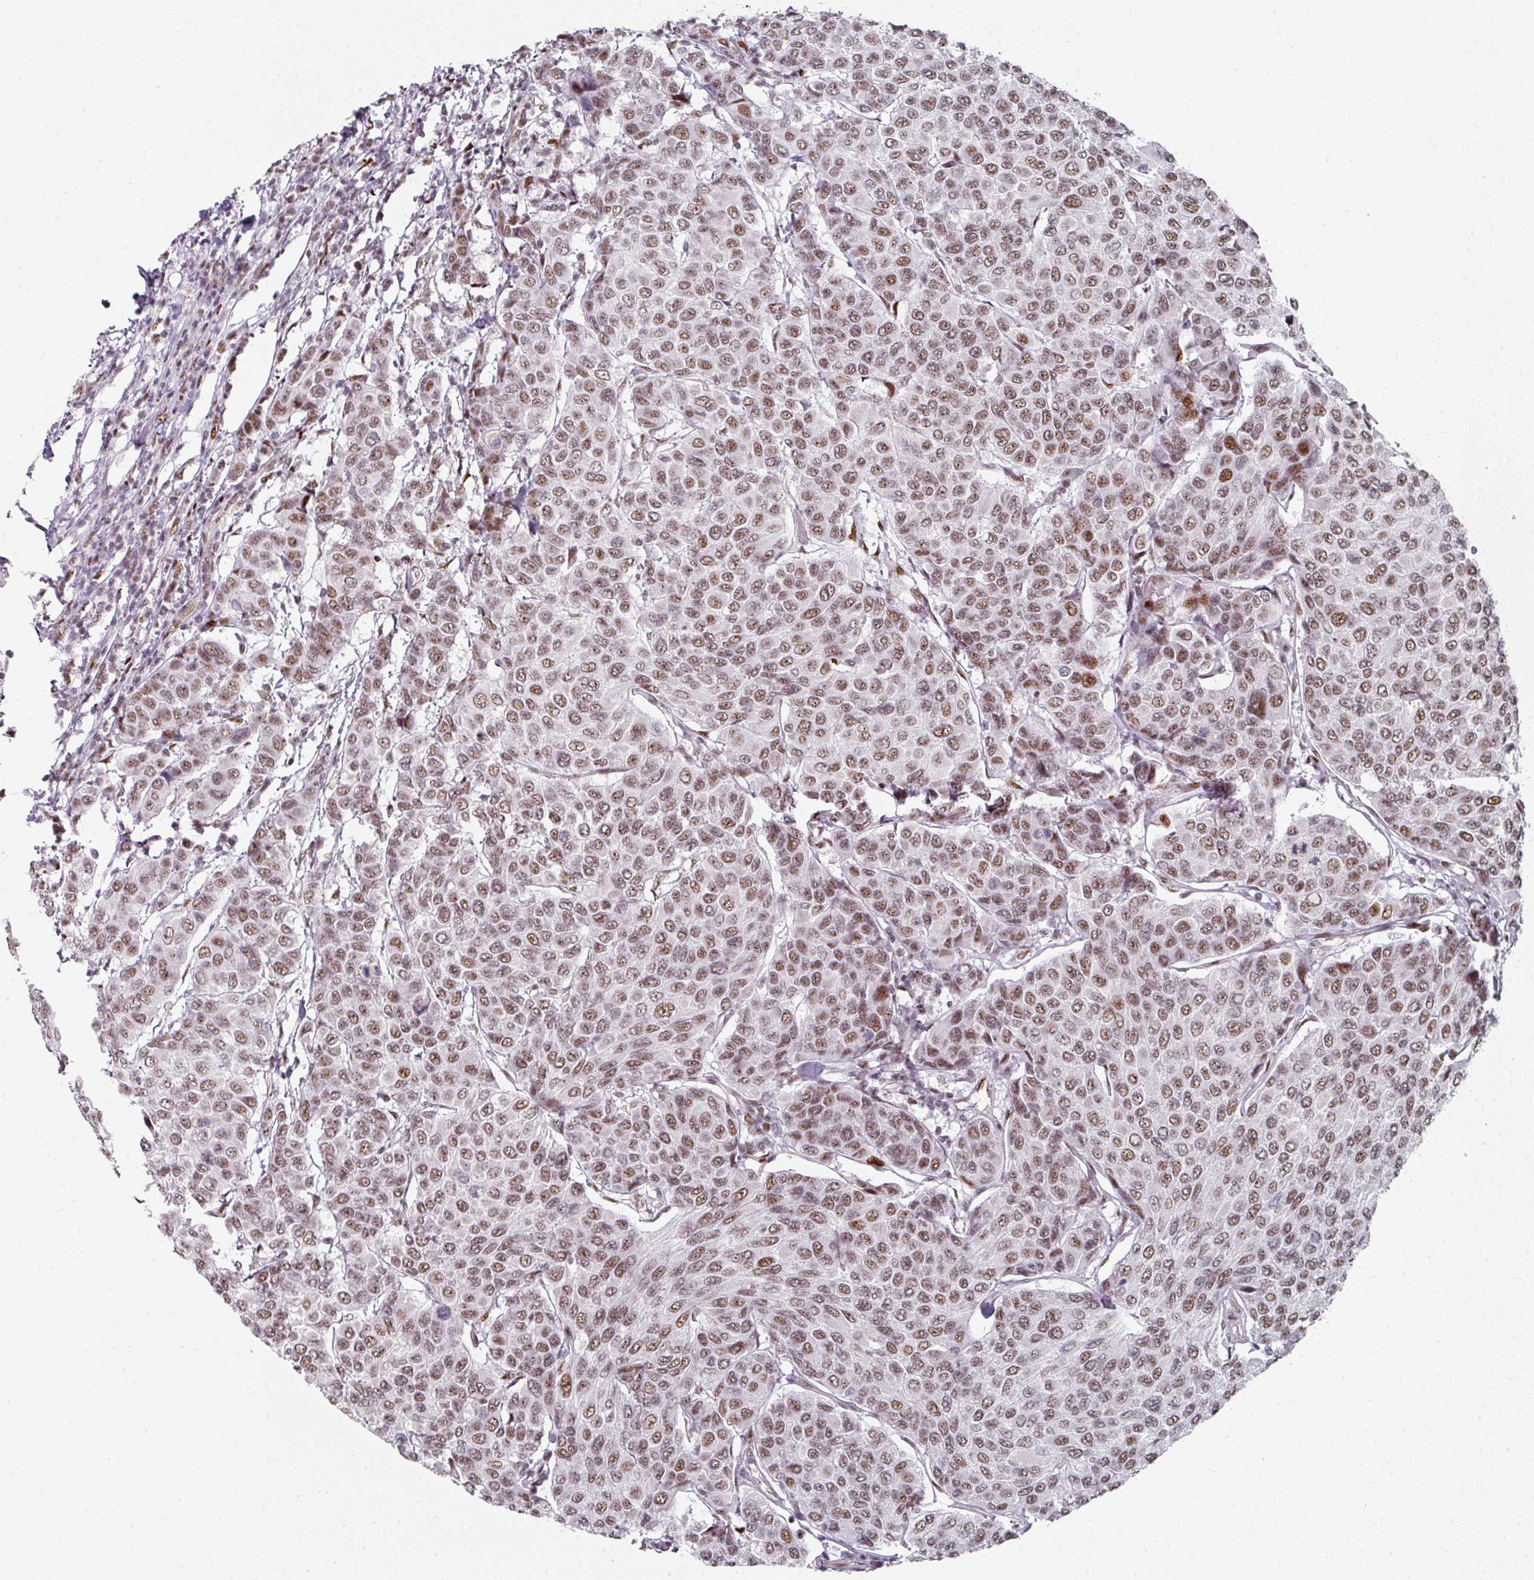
{"staining": {"intensity": "moderate", "quantity": ">75%", "location": "nuclear"}, "tissue": "breast cancer", "cell_type": "Tumor cells", "image_type": "cancer", "snomed": [{"axis": "morphology", "description": "Duct carcinoma"}, {"axis": "topography", "description": "Breast"}], "caption": "IHC of invasive ductal carcinoma (breast) shows medium levels of moderate nuclear expression in approximately >75% of tumor cells.", "gene": "SF3B5", "patient": {"sex": "female", "age": 55}}